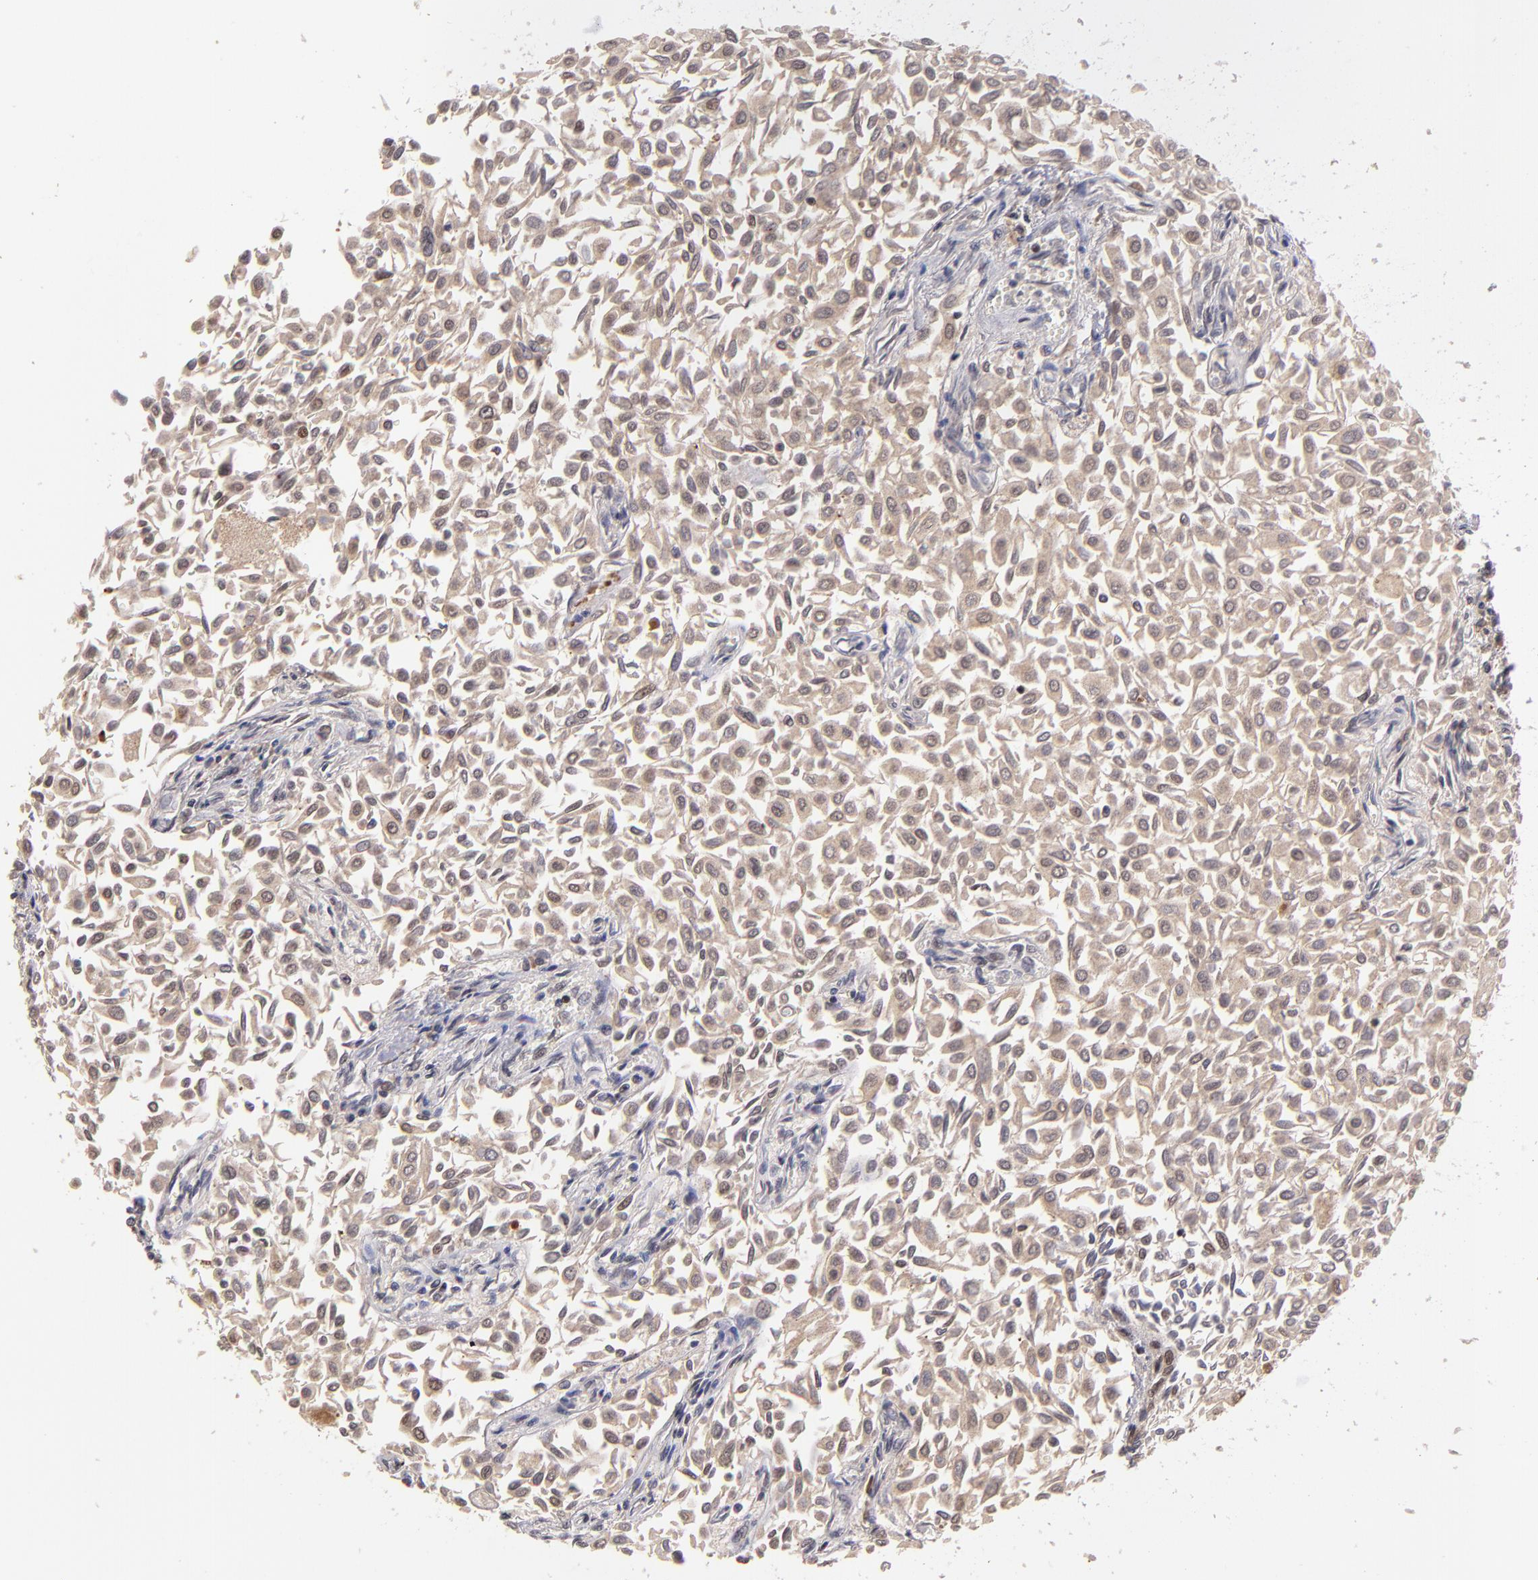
{"staining": {"intensity": "weak", "quantity": ">75%", "location": "cytoplasmic/membranous,nuclear"}, "tissue": "urothelial cancer", "cell_type": "Tumor cells", "image_type": "cancer", "snomed": [{"axis": "morphology", "description": "Urothelial carcinoma, Low grade"}, {"axis": "topography", "description": "Urinary bladder"}], "caption": "Urothelial cancer tissue exhibits weak cytoplasmic/membranous and nuclear expression in approximately >75% of tumor cells (DAB = brown stain, brightfield microscopy at high magnification).", "gene": "ABHD12B", "patient": {"sex": "male", "age": 64}}